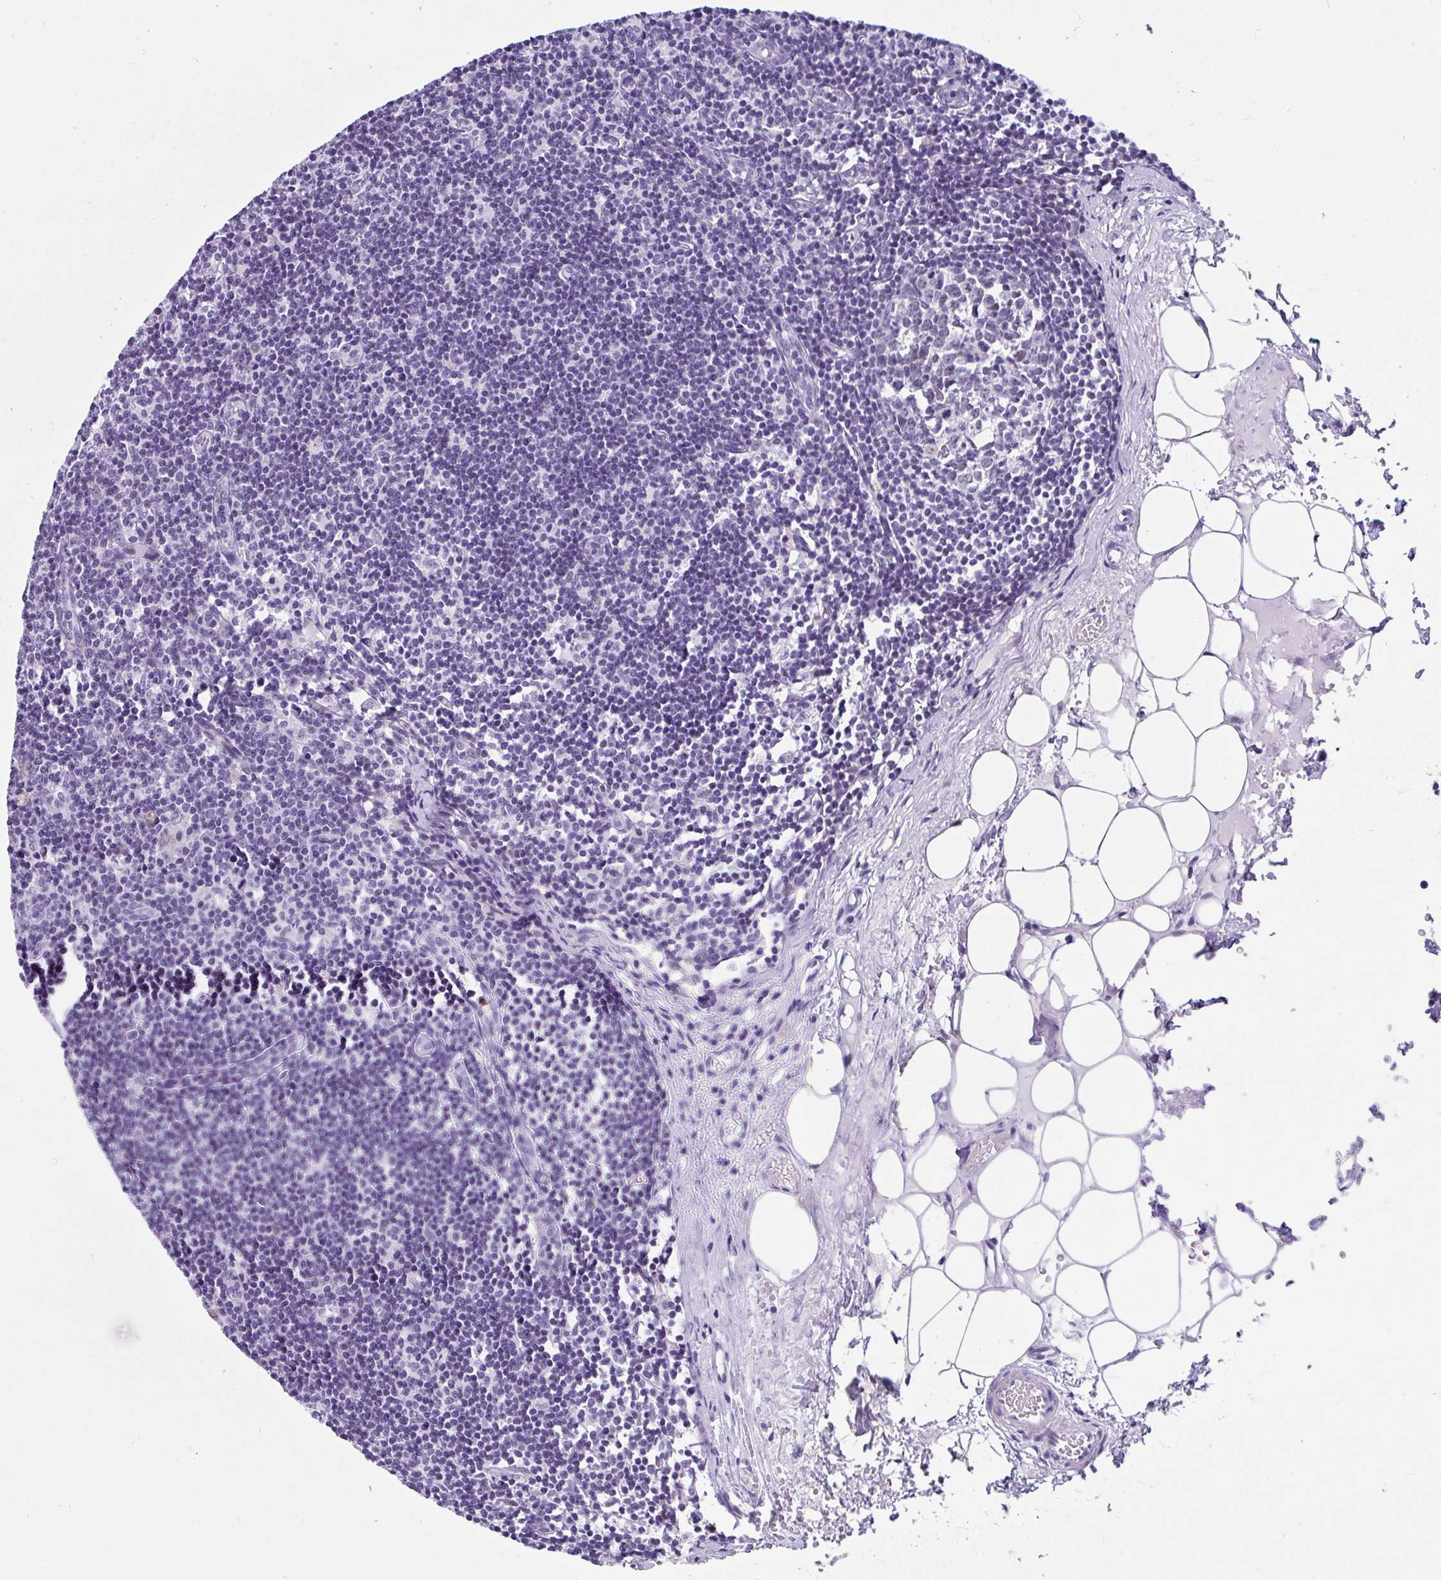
{"staining": {"intensity": "weak", "quantity": "25%-75%", "location": "nuclear"}, "tissue": "lymph node", "cell_type": "Germinal center cells", "image_type": "normal", "snomed": [{"axis": "morphology", "description": "Normal tissue, NOS"}, {"axis": "topography", "description": "Lymph node"}], "caption": "Germinal center cells demonstrate low levels of weak nuclear staining in about 25%-75% of cells in unremarkable human lymph node. (DAB IHC, brown staining for protein, blue staining for nuclei).", "gene": "NR1D2", "patient": {"sex": "male", "age": 49}}